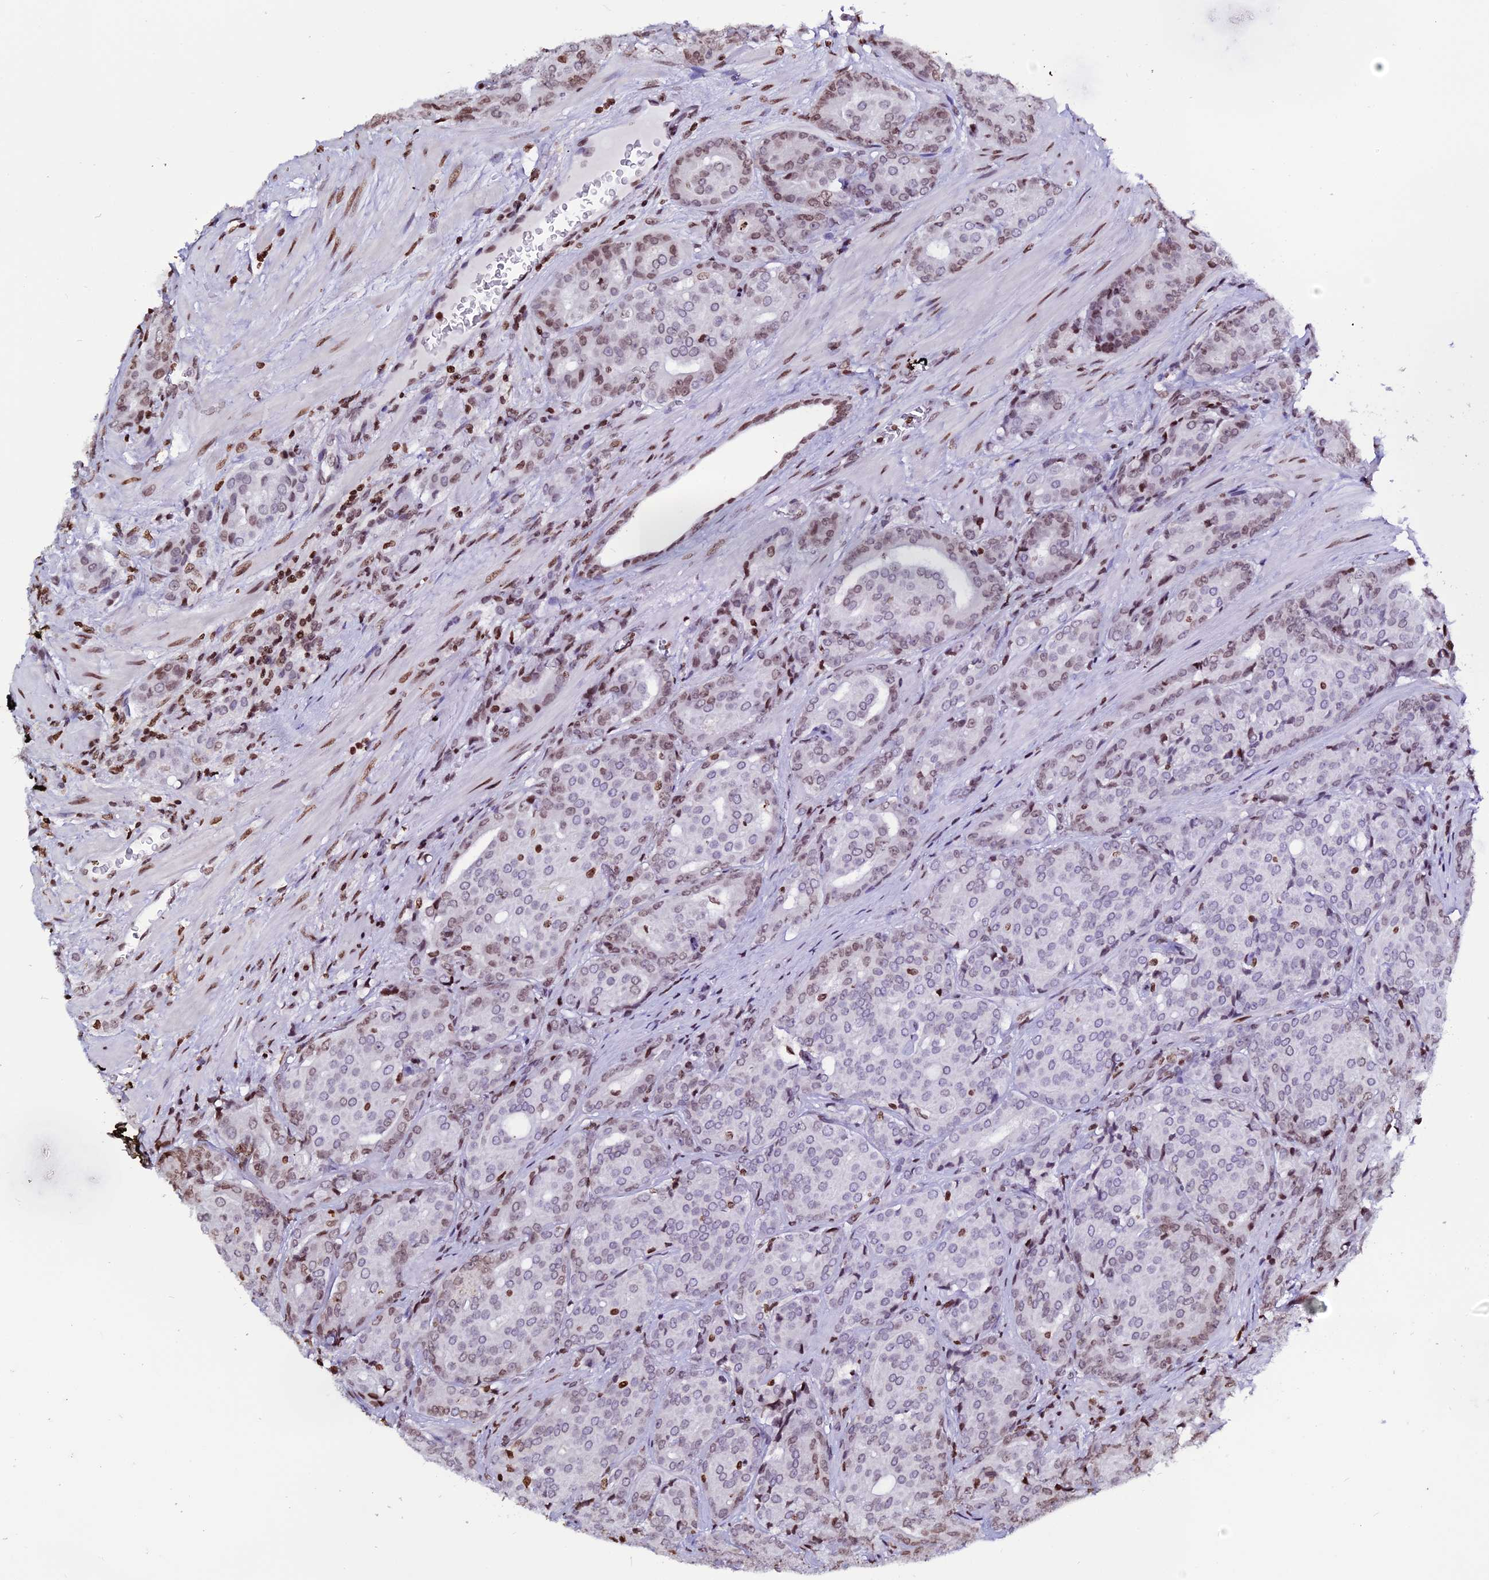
{"staining": {"intensity": "moderate", "quantity": "<25%", "location": "nuclear"}, "tissue": "prostate cancer", "cell_type": "Tumor cells", "image_type": "cancer", "snomed": [{"axis": "morphology", "description": "Adenocarcinoma, High grade"}, {"axis": "topography", "description": "Prostate"}], "caption": "Immunohistochemical staining of human prostate cancer (high-grade adenocarcinoma) reveals moderate nuclear protein expression in about <25% of tumor cells.", "gene": "MACROH2A2", "patient": {"sex": "male", "age": 68}}